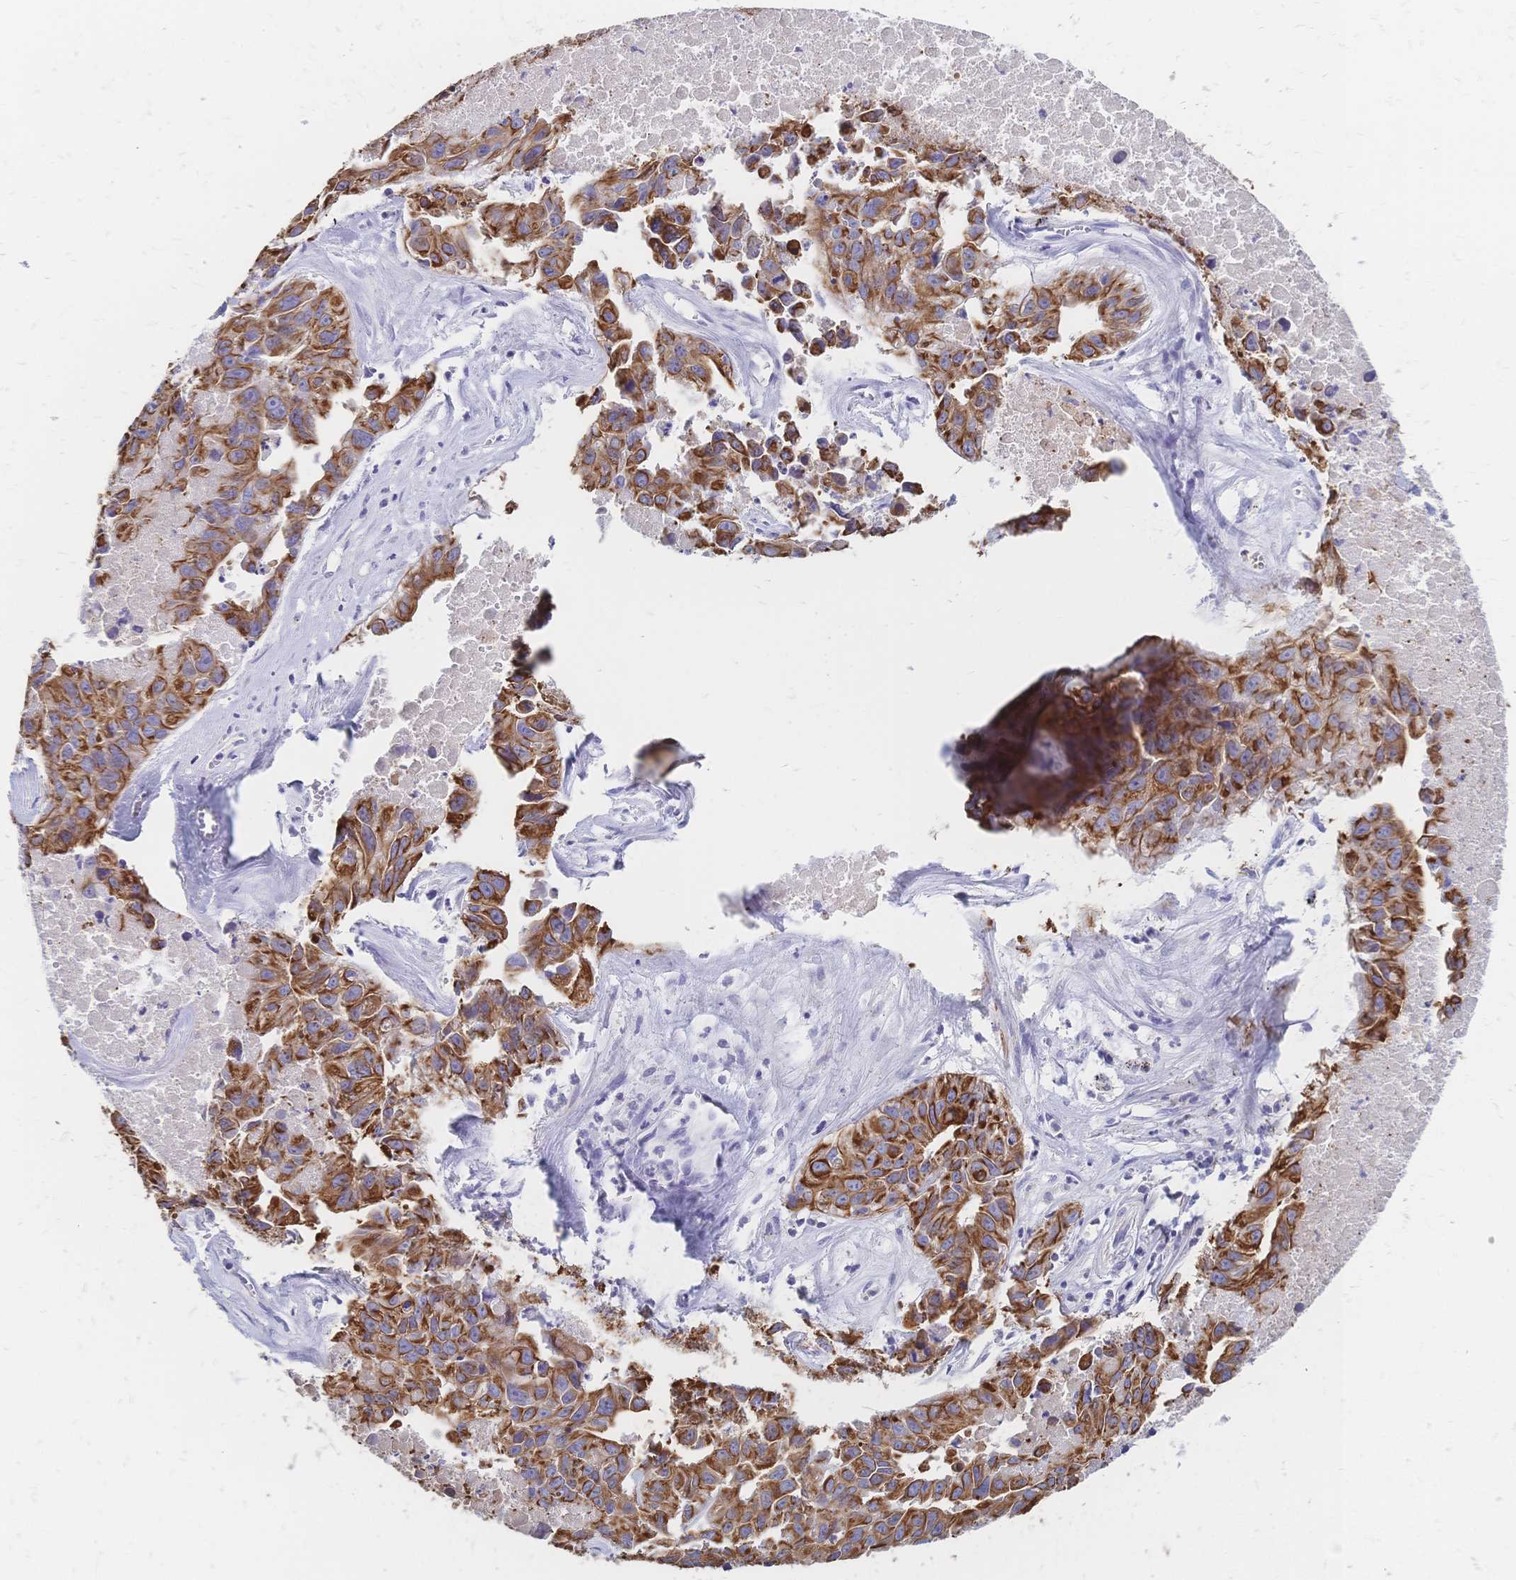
{"staining": {"intensity": "strong", "quantity": ">75%", "location": "cytoplasmic/membranous"}, "tissue": "lung cancer", "cell_type": "Tumor cells", "image_type": "cancer", "snomed": [{"axis": "morphology", "description": "Adenocarcinoma, NOS"}, {"axis": "topography", "description": "Lymph node"}, {"axis": "topography", "description": "Lung"}], "caption": "A histopathology image of lung cancer stained for a protein exhibits strong cytoplasmic/membranous brown staining in tumor cells.", "gene": "DTNB", "patient": {"sex": "male", "age": 64}}